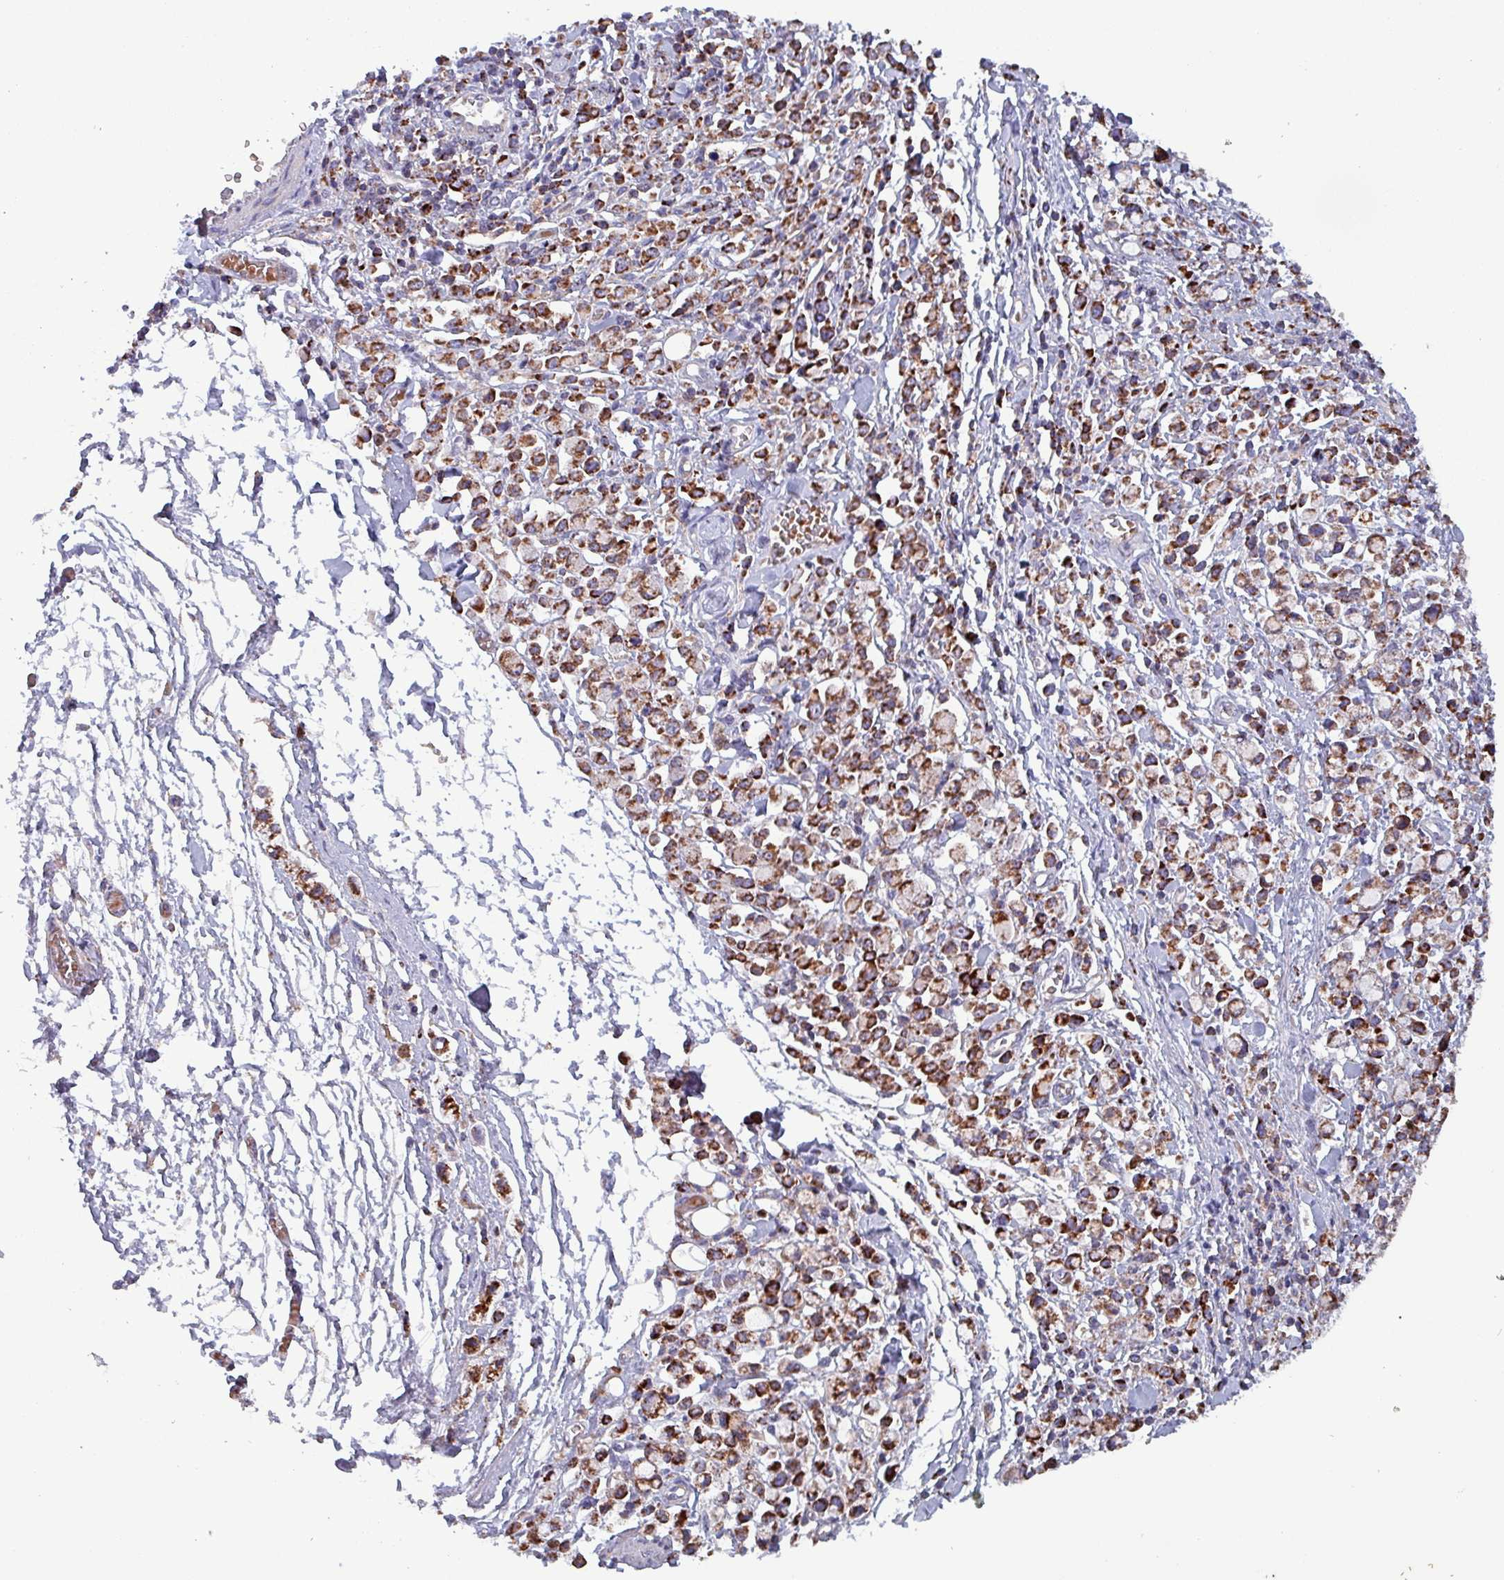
{"staining": {"intensity": "strong", "quantity": ">75%", "location": "cytoplasmic/membranous"}, "tissue": "stomach cancer", "cell_type": "Tumor cells", "image_type": "cancer", "snomed": [{"axis": "morphology", "description": "Adenocarcinoma, NOS"}, {"axis": "topography", "description": "Stomach"}], "caption": "Immunohistochemical staining of human stomach cancer (adenocarcinoma) reveals high levels of strong cytoplasmic/membranous protein positivity in about >75% of tumor cells.", "gene": "ZNF322", "patient": {"sex": "female", "age": 81}}